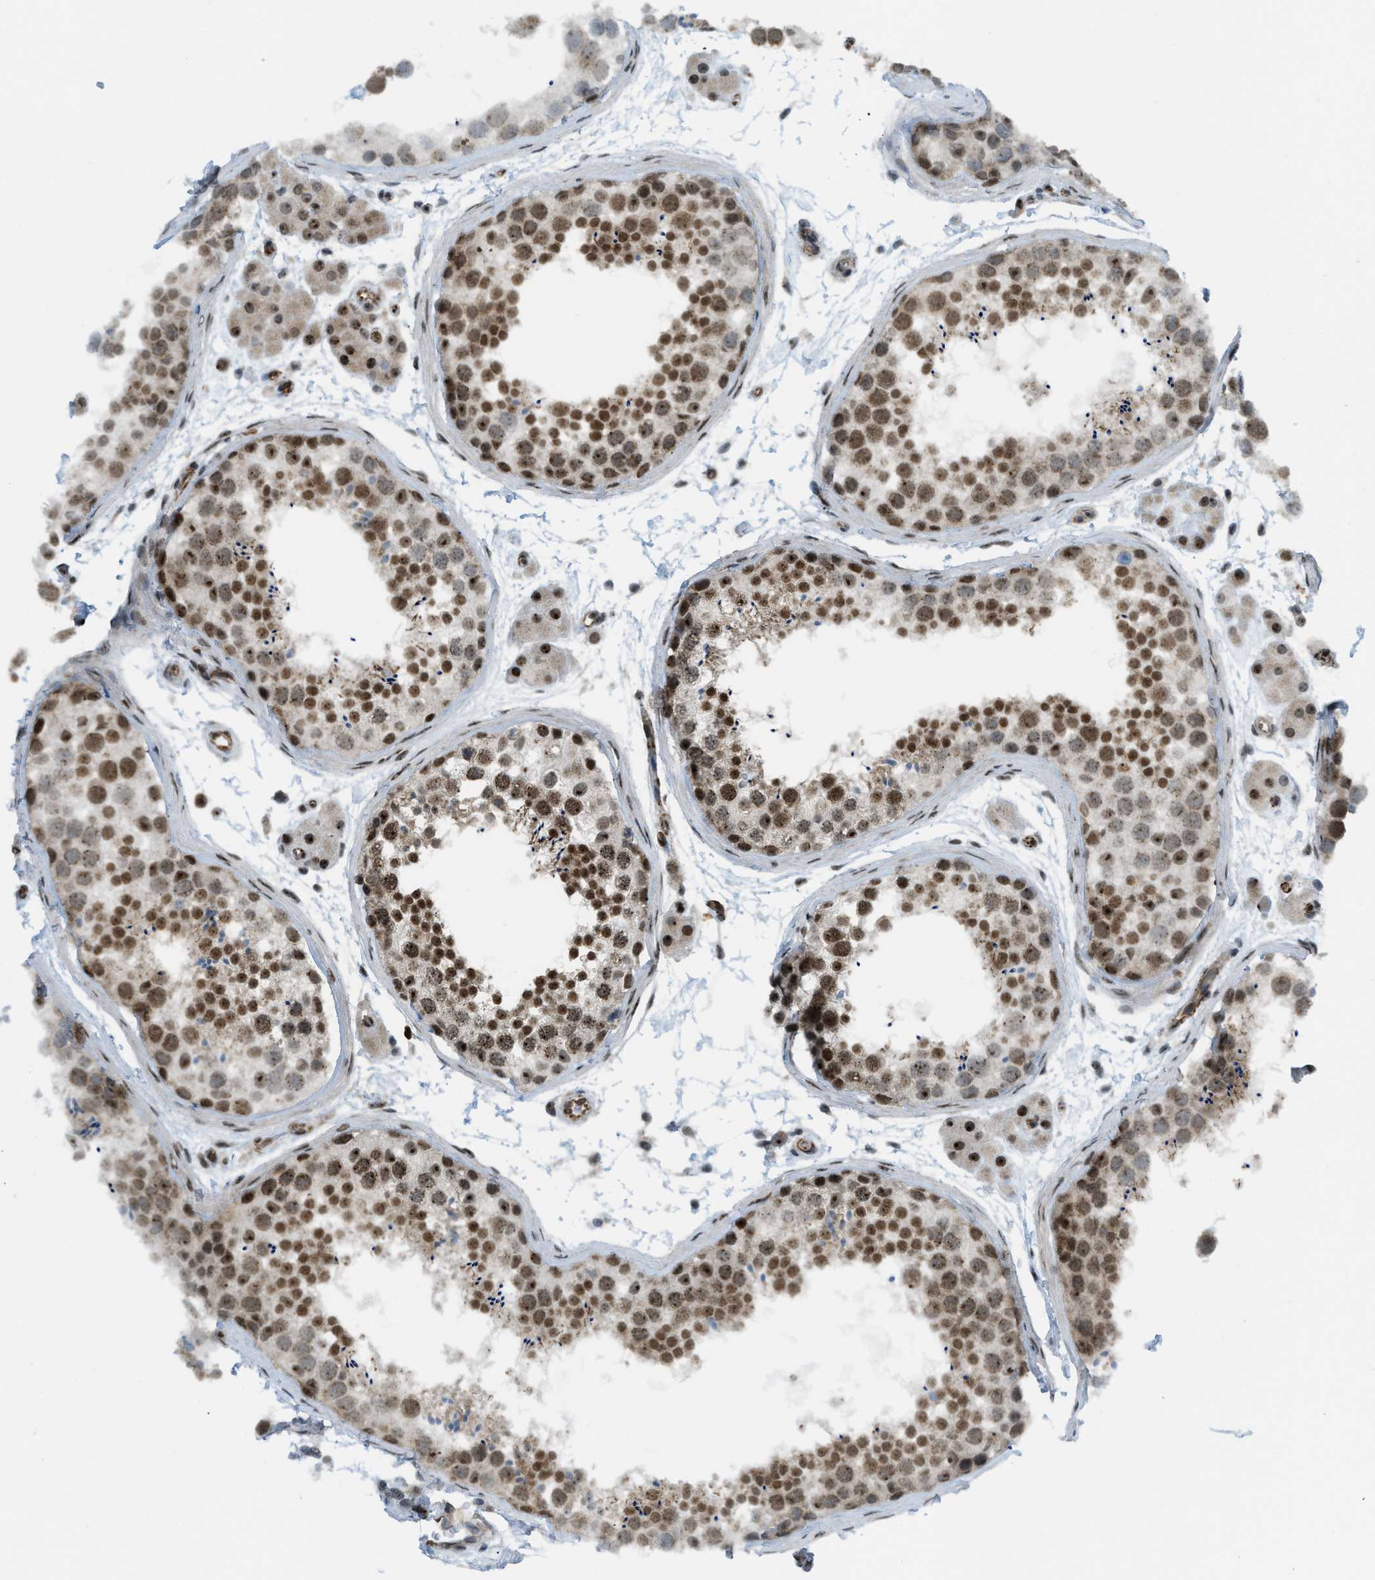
{"staining": {"intensity": "strong", "quantity": ">75%", "location": "nuclear"}, "tissue": "testis", "cell_type": "Cells in seminiferous ducts", "image_type": "normal", "snomed": [{"axis": "morphology", "description": "Normal tissue, NOS"}, {"axis": "topography", "description": "Testis"}], "caption": "IHC image of normal human testis stained for a protein (brown), which exhibits high levels of strong nuclear staining in about >75% of cells in seminiferous ducts.", "gene": "E2F1", "patient": {"sex": "male", "age": 56}}